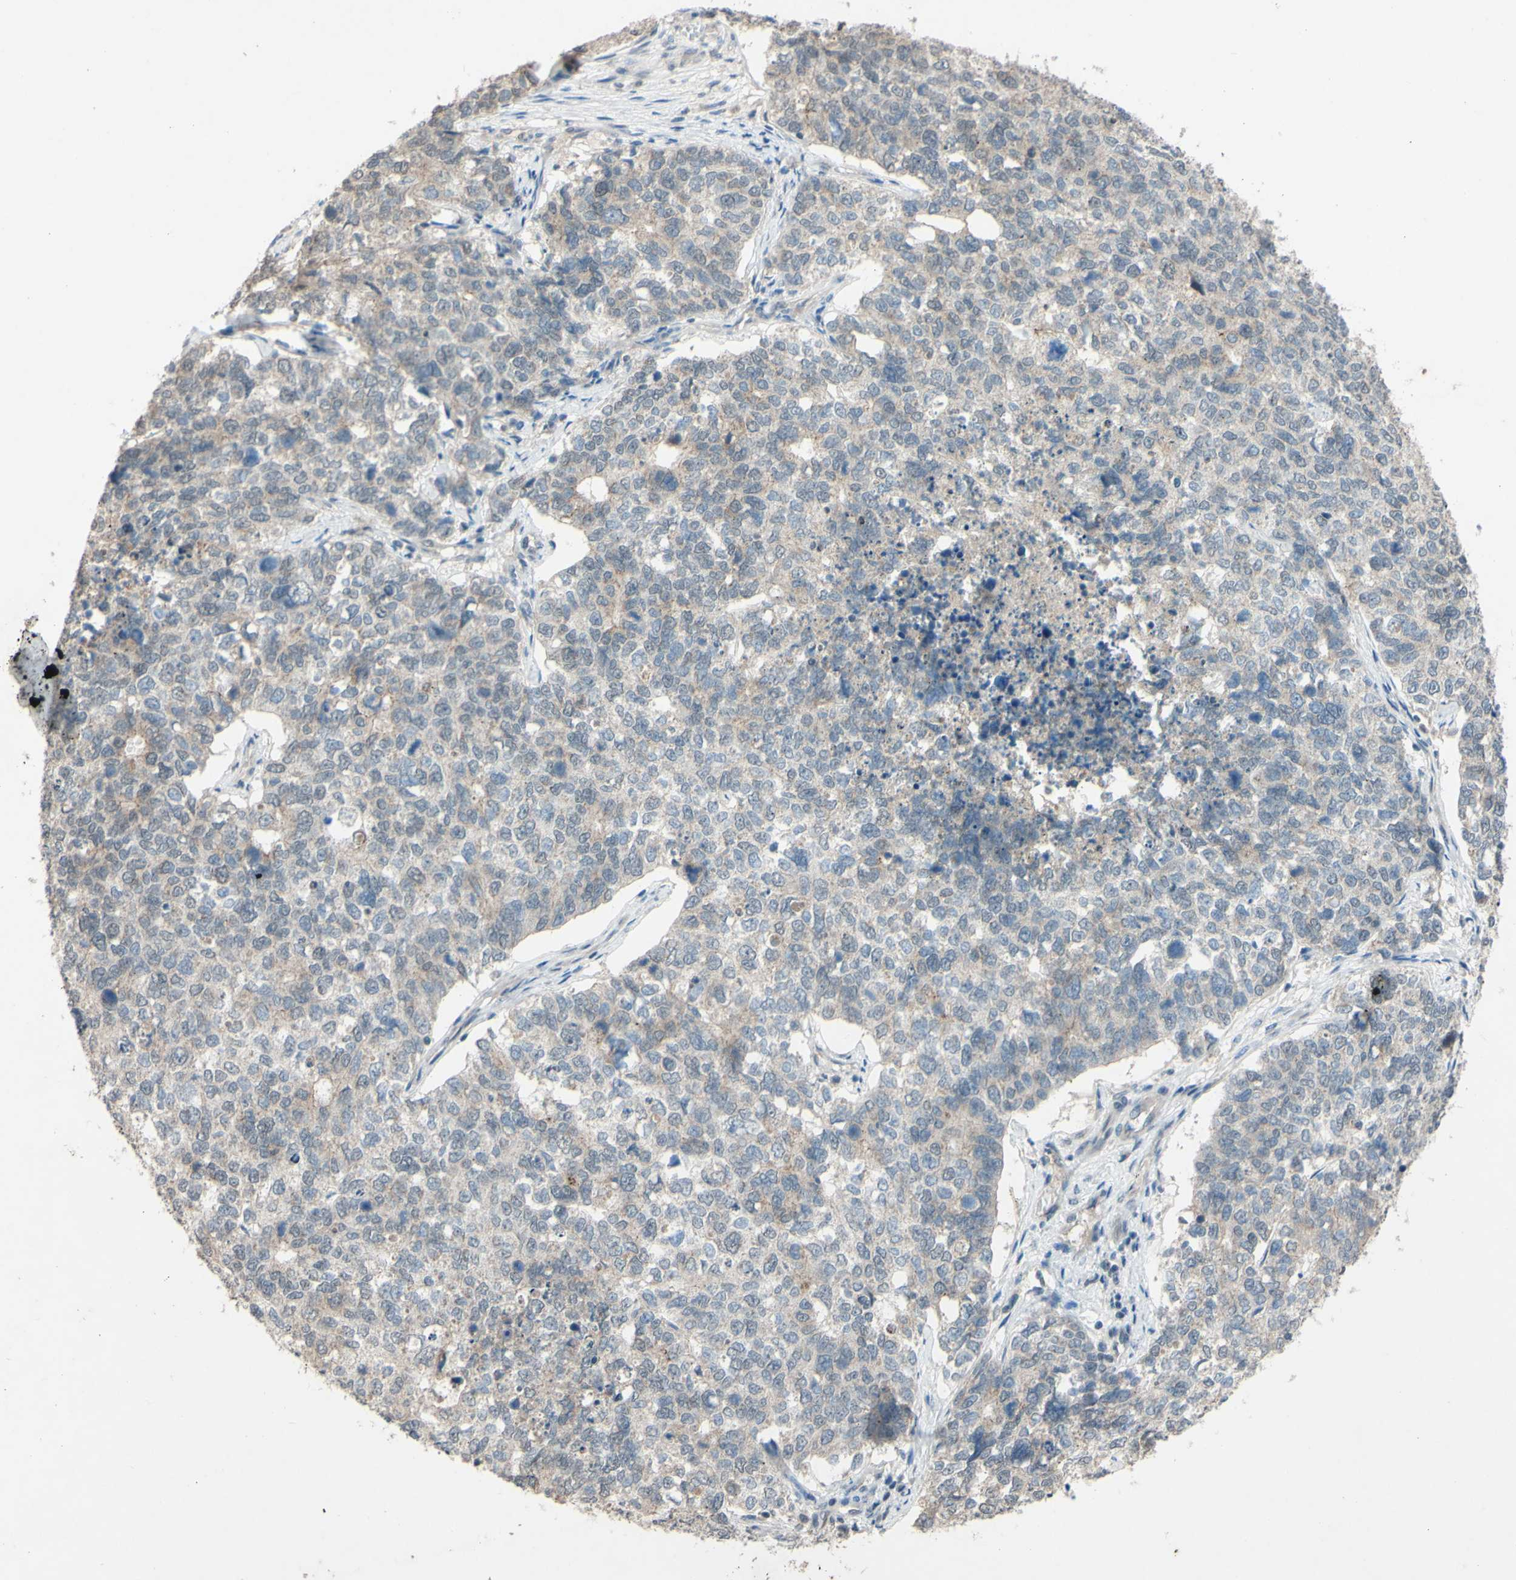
{"staining": {"intensity": "weak", "quantity": "<25%", "location": "cytoplasmic/membranous"}, "tissue": "cervical cancer", "cell_type": "Tumor cells", "image_type": "cancer", "snomed": [{"axis": "morphology", "description": "Squamous cell carcinoma, NOS"}, {"axis": "topography", "description": "Cervix"}], "caption": "Histopathology image shows no significant protein positivity in tumor cells of squamous cell carcinoma (cervical). (DAB immunohistochemistry, high magnification).", "gene": "CDCP1", "patient": {"sex": "female", "age": 63}}